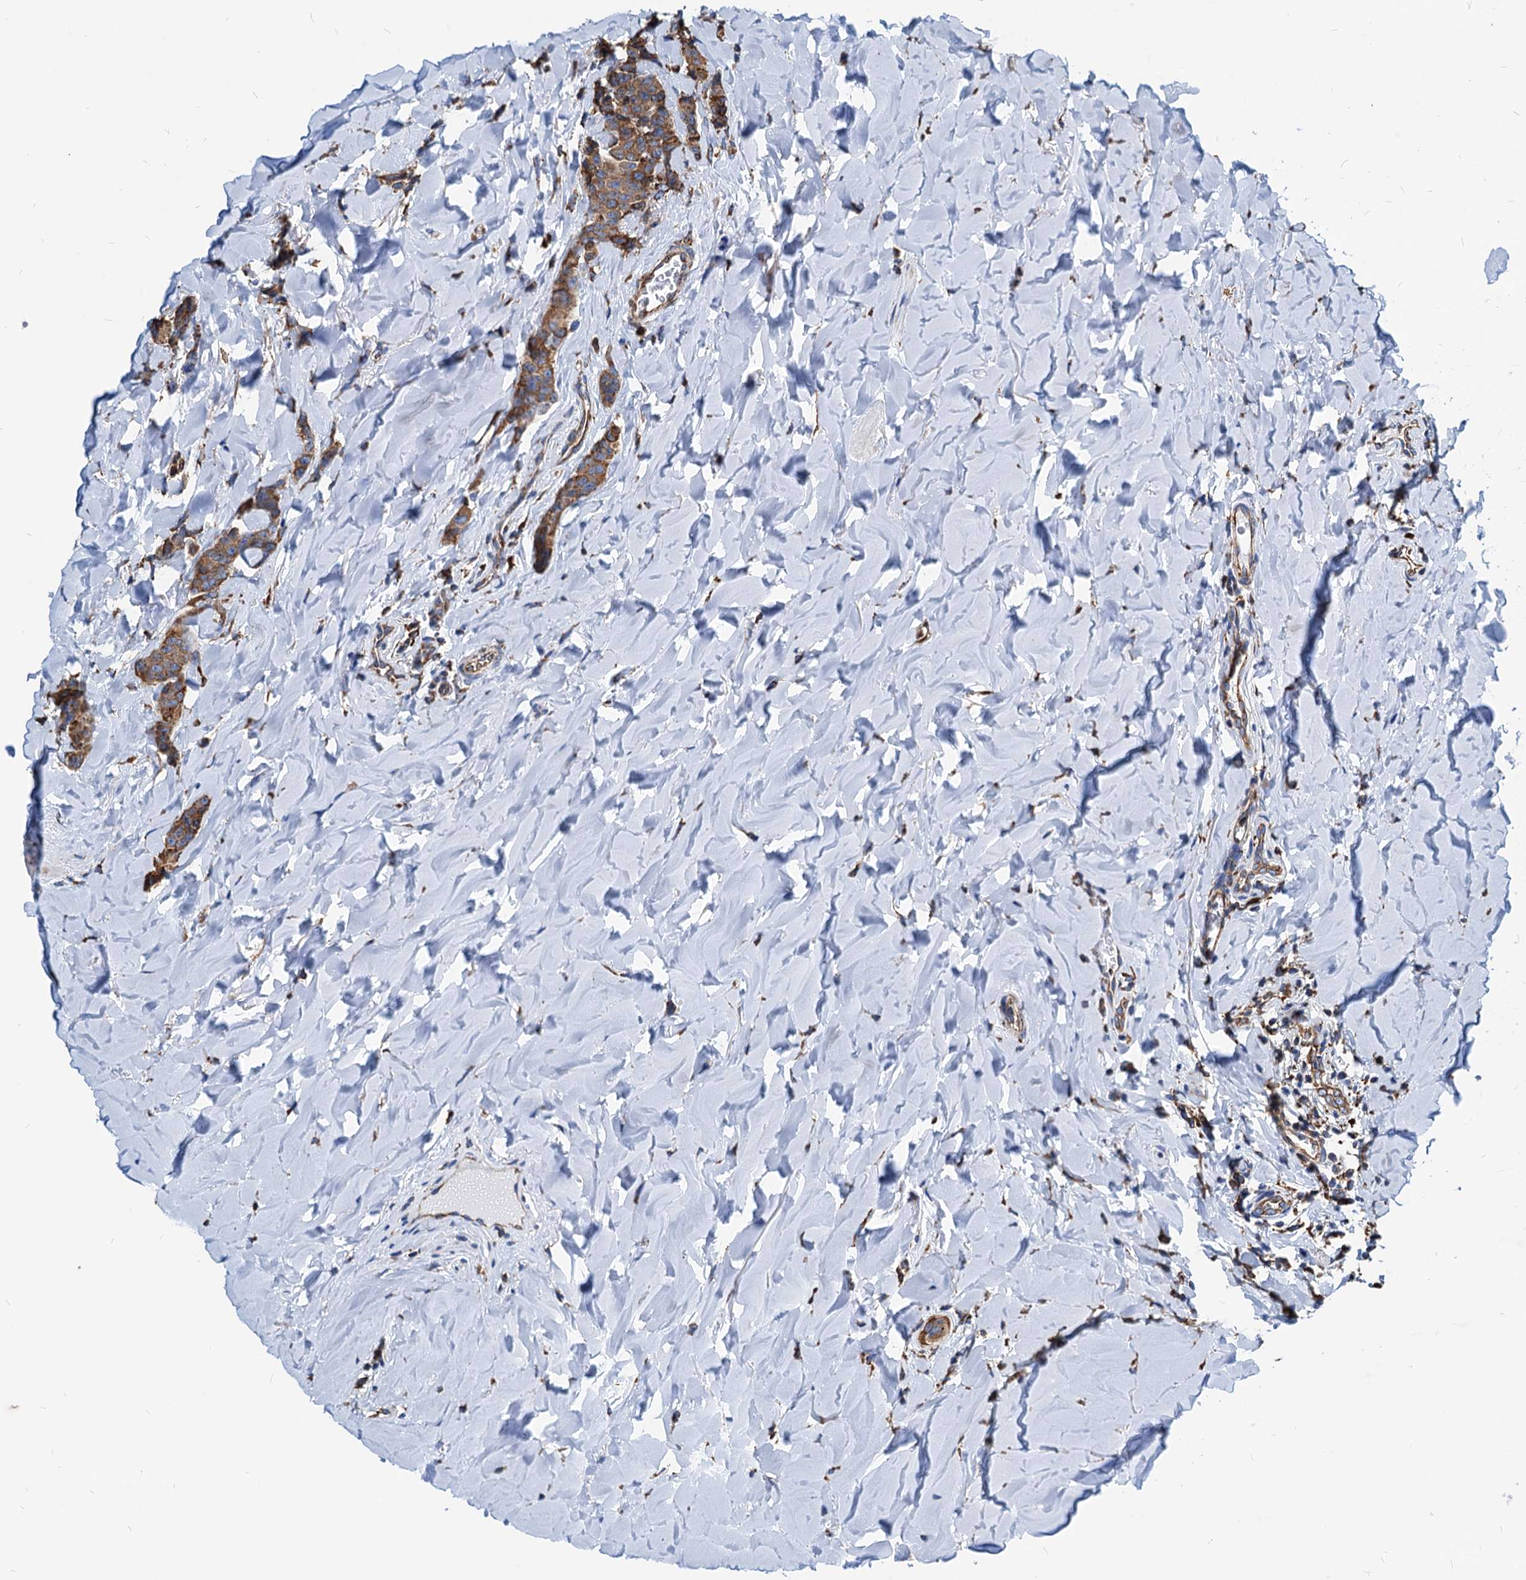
{"staining": {"intensity": "moderate", "quantity": ">75%", "location": "cytoplasmic/membranous"}, "tissue": "breast cancer", "cell_type": "Tumor cells", "image_type": "cancer", "snomed": [{"axis": "morphology", "description": "Duct carcinoma"}, {"axis": "topography", "description": "Breast"}], "caption": "Moderate cytoplasmic/membranous expression is identified in about >75% of tumor cells in breast cancer.", "gene": "HSPA5", "patient": {"sex": "female", "age": 40}}